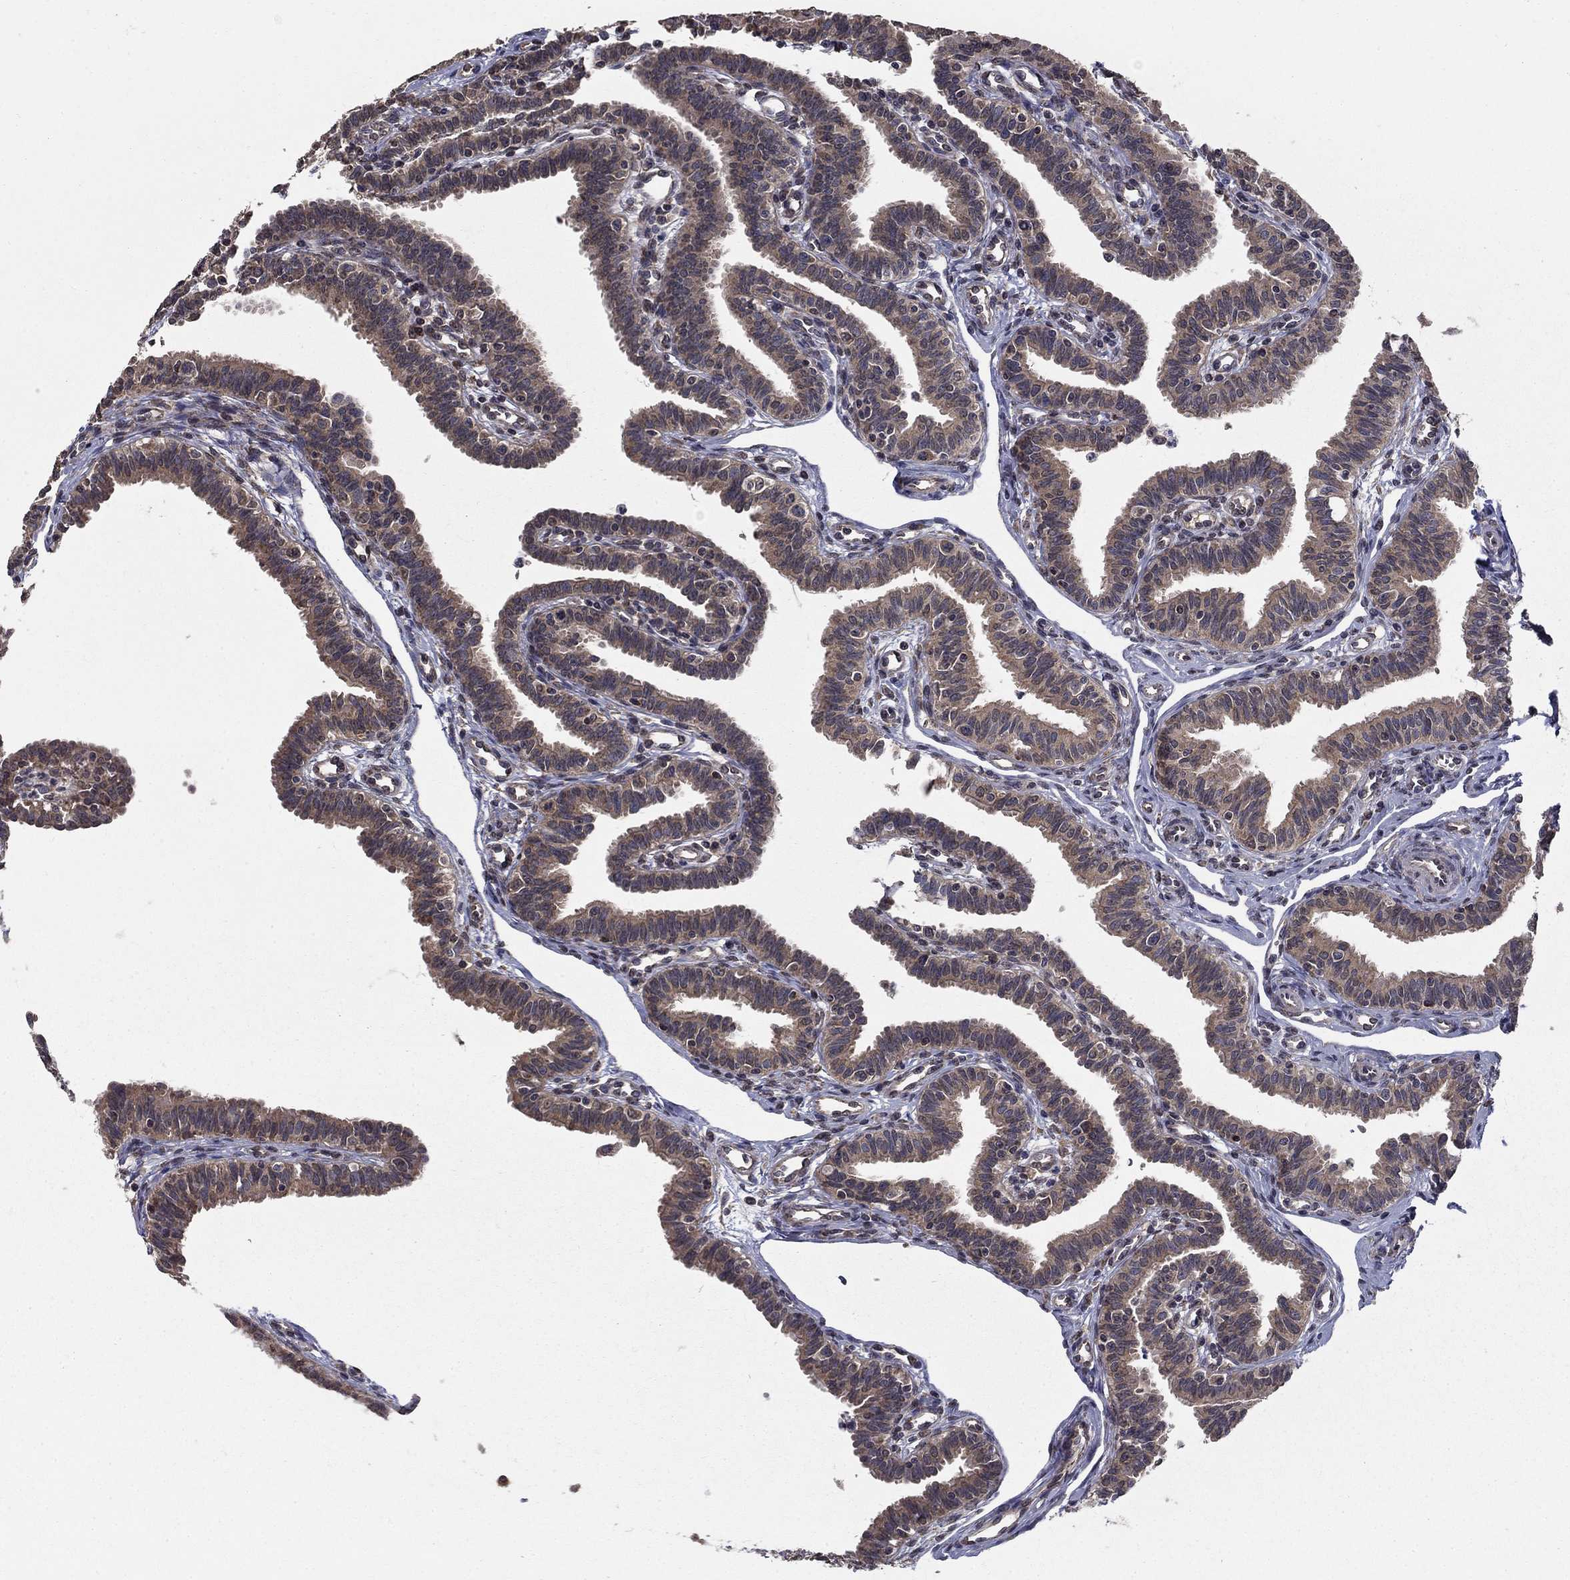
{"staining": {"intensity": "moderate", "quantity": ">75%", "location": "cytoplasmic/membranous"}, "tissue": "fallopian tube", "cell_type": "Glandular cells", "image_type": "normal", "snomed": [{"axis": "morphology", "description": "Normal tissue, NOS"}, {"axis": "topography", "description": "Fallopian tube"}], "caption": "Glandular cells reveal medium levels of moderate cytoplasmic/membranous positivity in approximately >75% of cells in normal fallopian tube. (IHC, brightfield microscopy, high magnification).", "gene": "SLC2A13", "patient": {"sex": "female", "age": 36}}